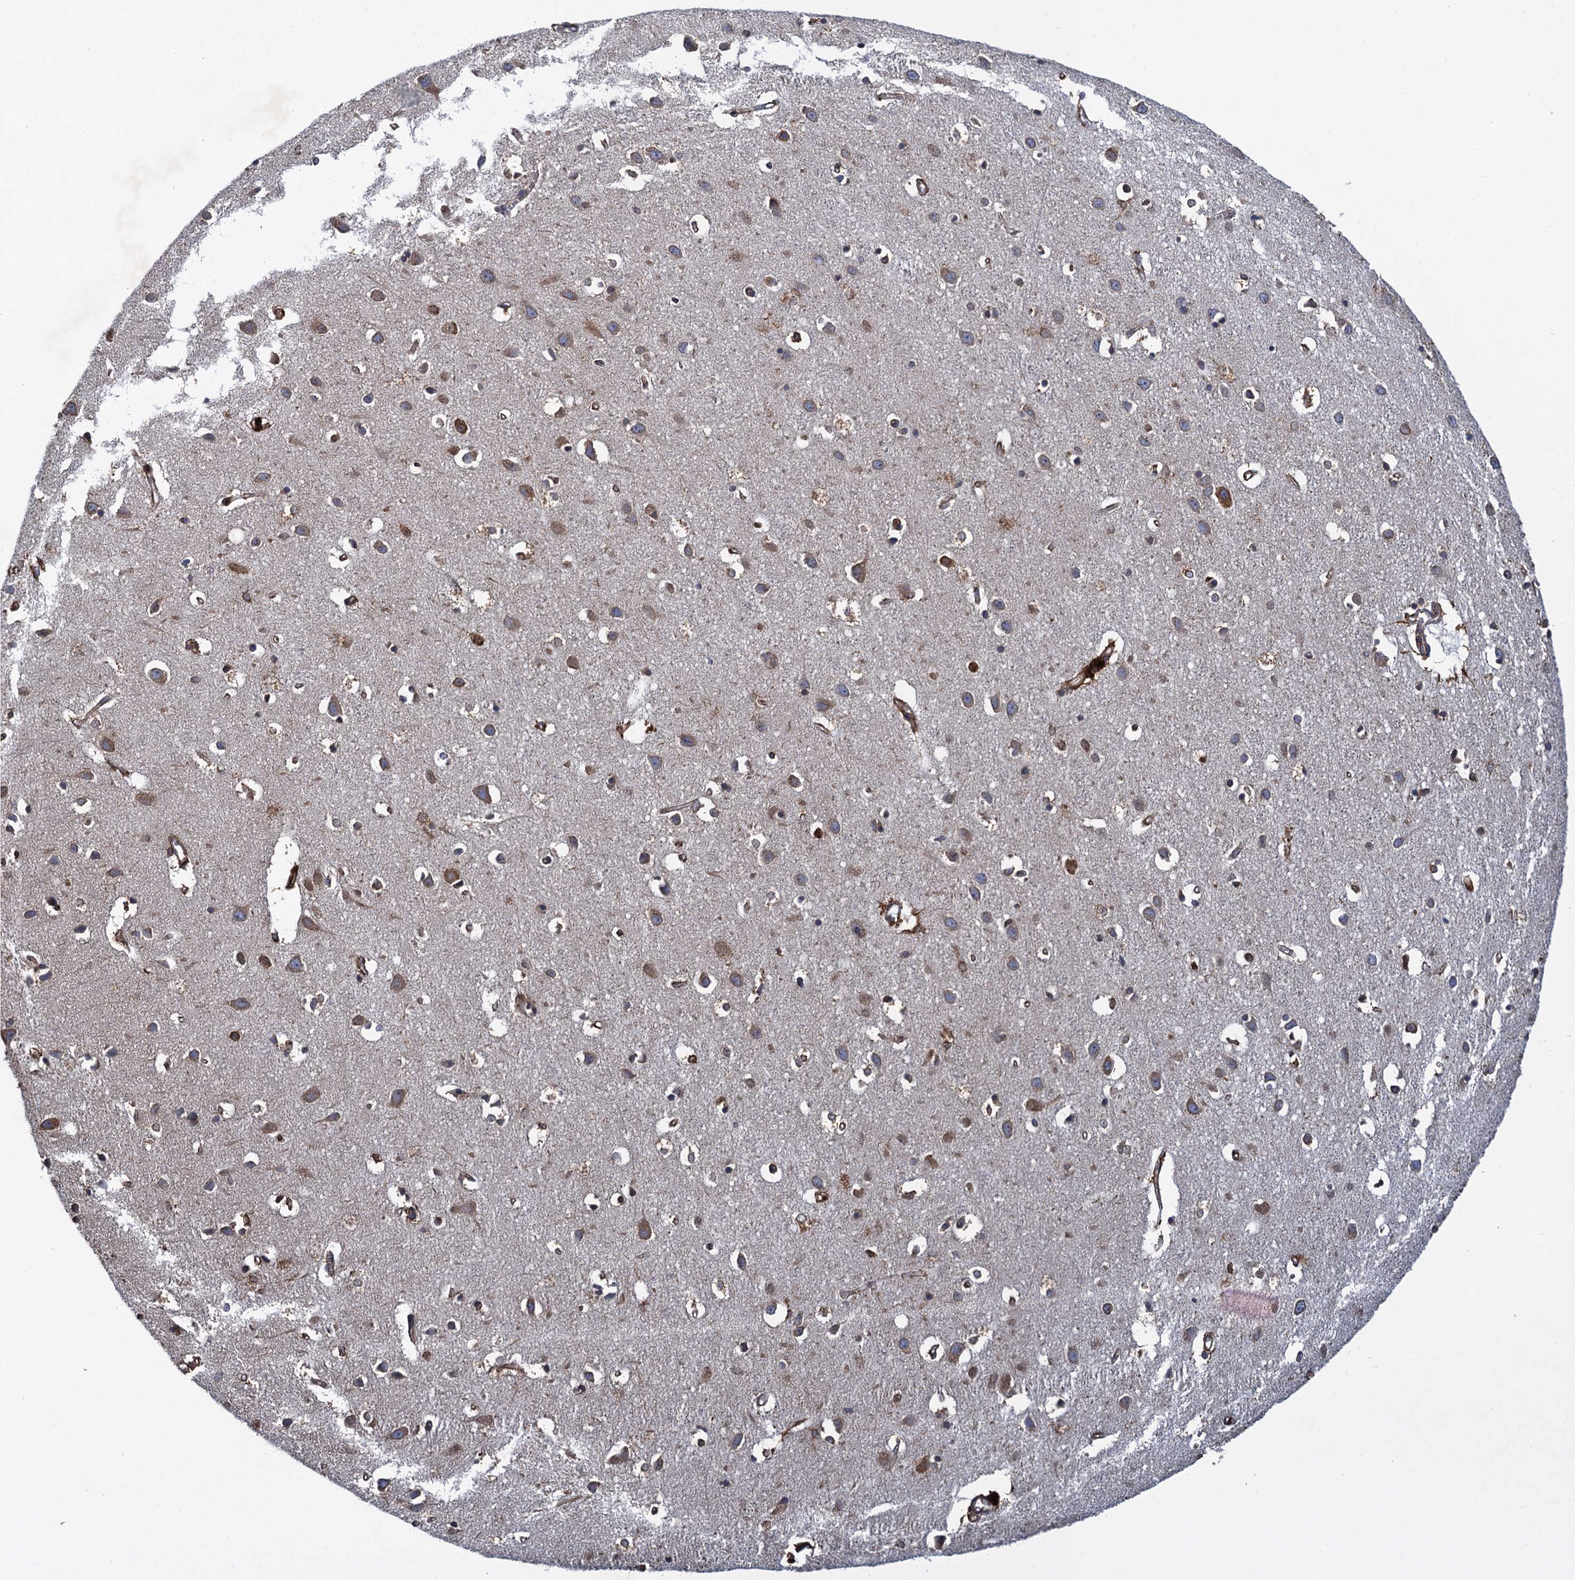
{"staining": {"intensity": "moderate", "quantity": ">75%", "location": "cytoplasmic/membranous"}, "tissue": "cerebral cortex", "cell_type": "Endothelial cells", "image_type": "normal", "snomed": [{"axis": "morphology", "description": "Normal tissue, NOS"}, {"axis": "topography", "description": "Cerebral cortex"}], "caption": "Human cerebral cortex stained with a brown dye exhibits moderate cytoplasmic/membranous positive positivity in about >75% of endothelial cells.", "gene": "ARMC5", "patient": {"sex": "female", "age": 64}}